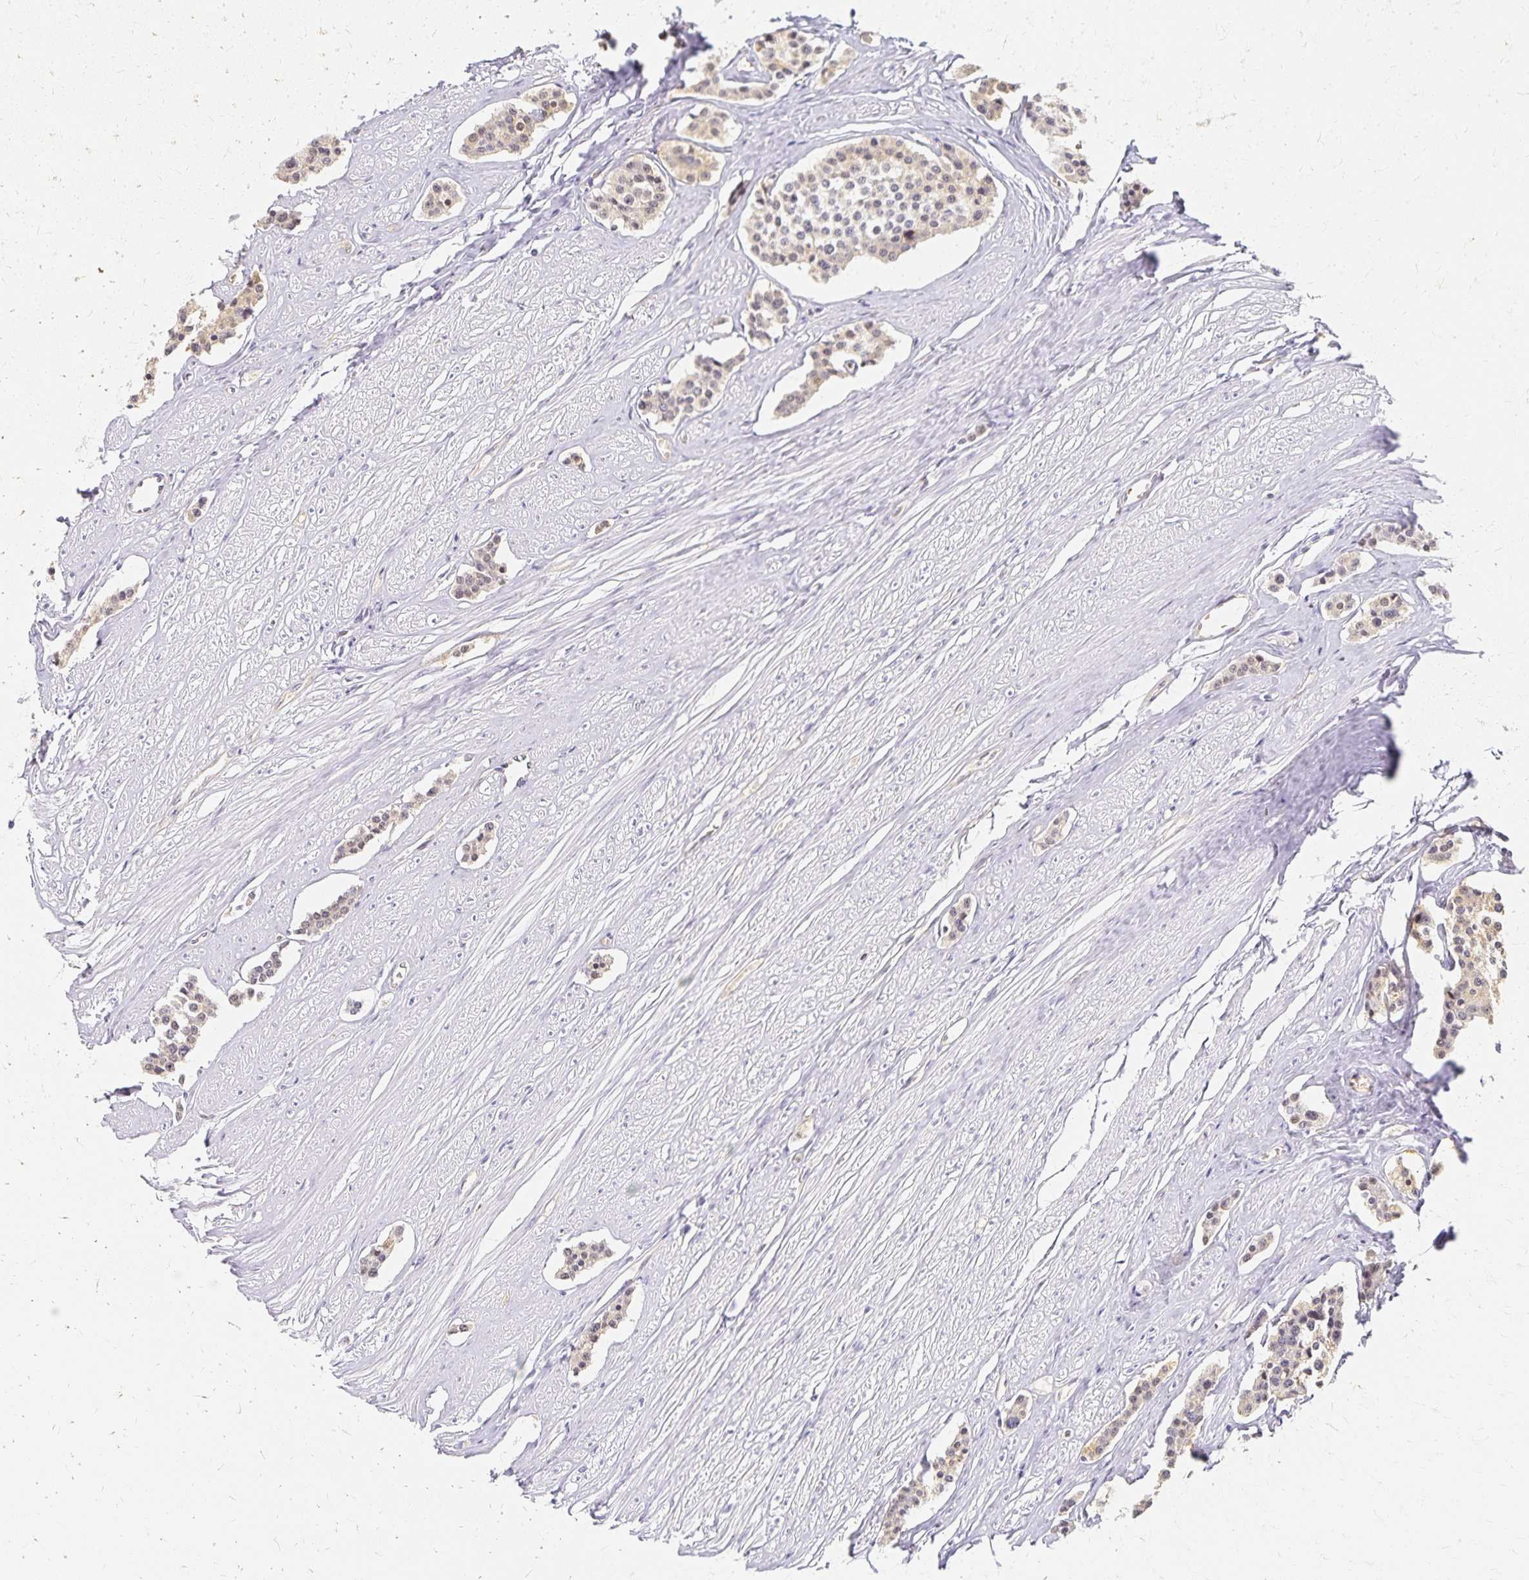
{"staining": {"intensity": "weak", "quantity": "25%-75%", "location": "cytoplasmic/membranous,nuclear"}, "tissue": "carcinoid", "cell_type": "Tumor cells", "image_type": "cancer", "snomed": [{"axis": "morphology", "description": "Carcinoid, malignant, NOS"}, {"axis": "topography", "description": "Small intestine"}], "caption": "This micrograph displays IHC staining of human carcinoid (malignant), with low weak cytoplasmic/membranous and nuclear staining in about 25%-75% of tumor cells.", "gene": "AZGP1", "patient": {"sex": "male", "age": 60}}